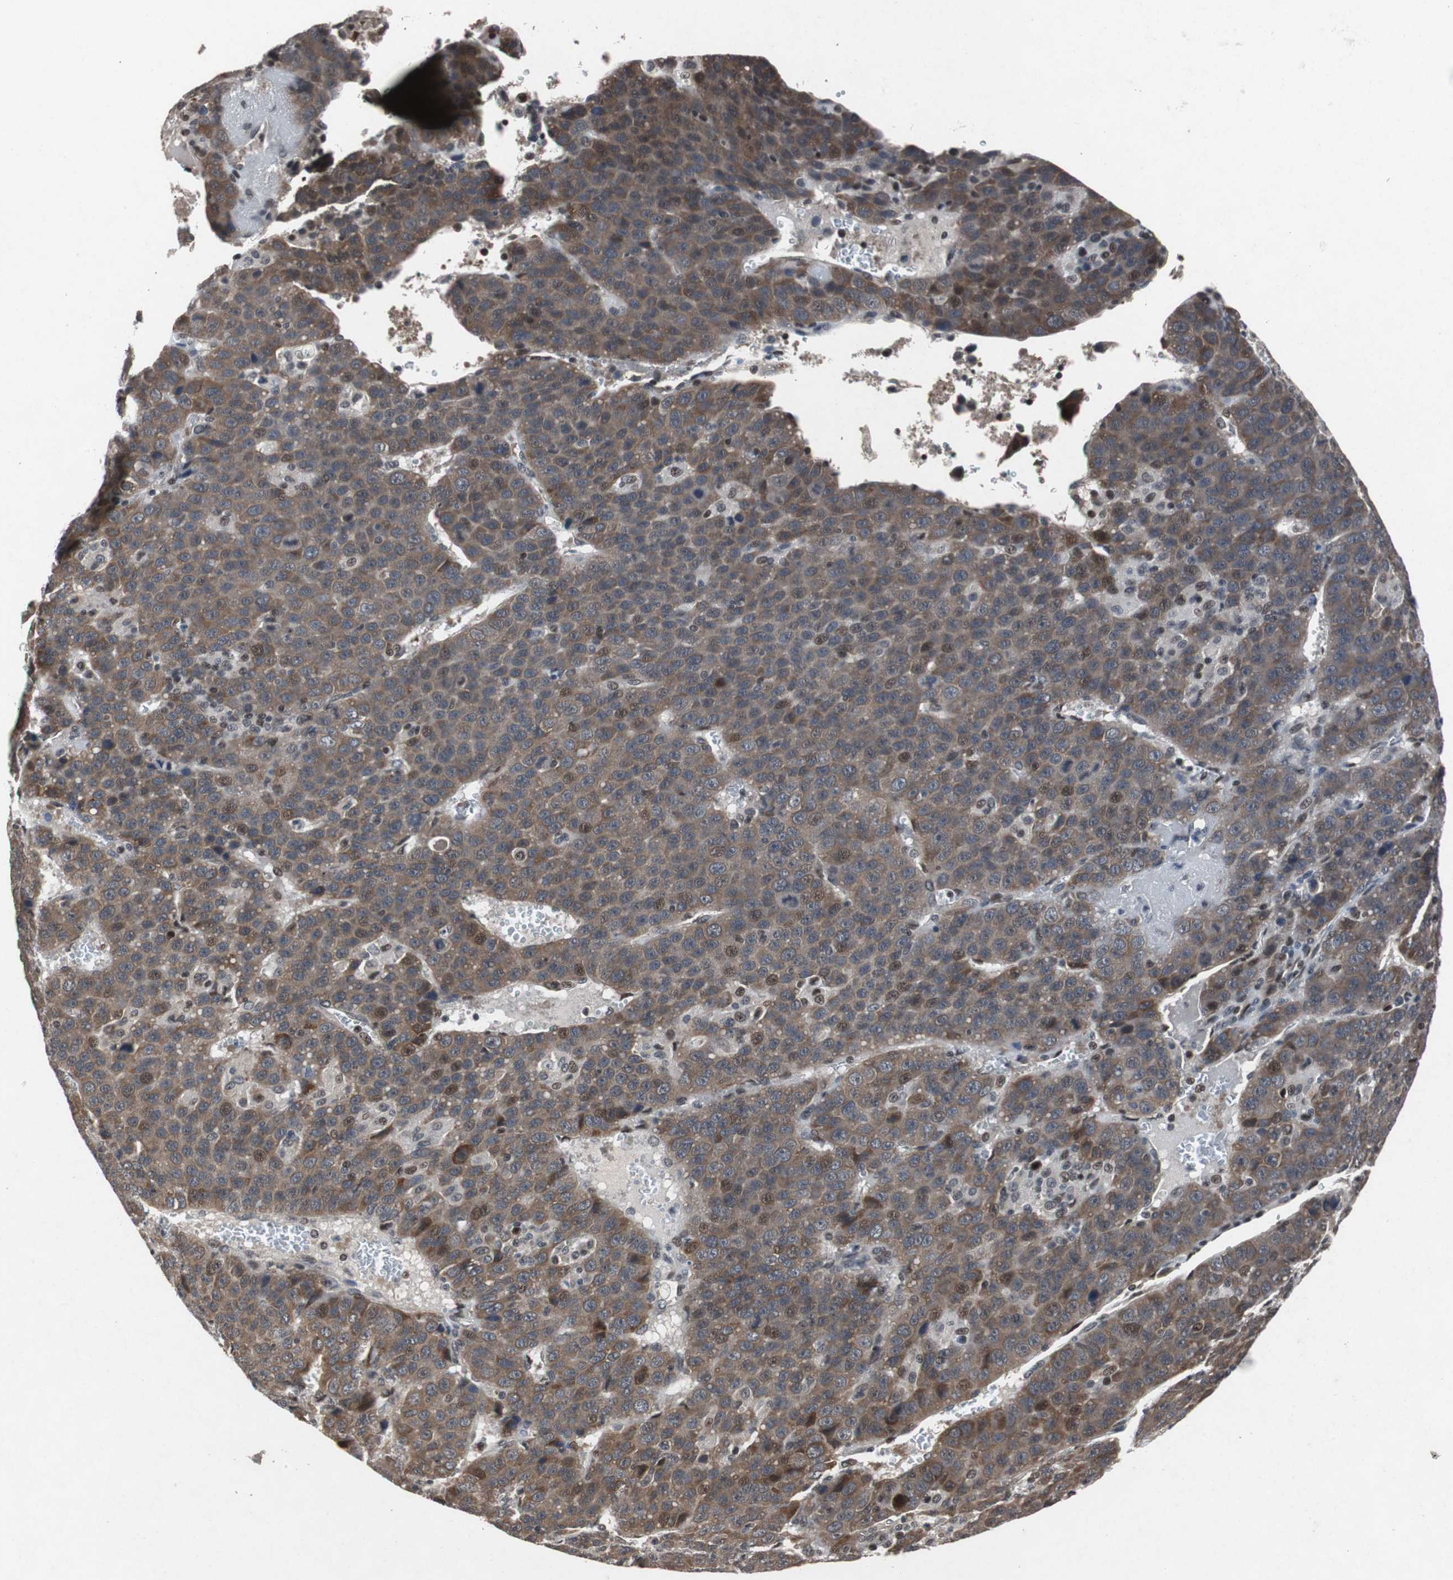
{"staining": {"intensity": "moderate", "quantity": "25%-75%", "location": "cytoplasmic/membranous"}, "tissue": "liver cancer", "cell_type": "Tumor cells", "image_type": "cancer", "snomed": [{"axis": "morphology", "description": "Carcinoma, Hepatocellular, NOS"}, {"axis": "topography", "description": "Liver"}], "caption": "Human liver cancer (hepatocellular carcinoma) stained for a protein (brown) exhibits moderate cytoplasmic/membranous positive positivity in about 25%-75% of tumor cells.", "gene": "TP63", "patient": {"sex": "female", "age": 53}}